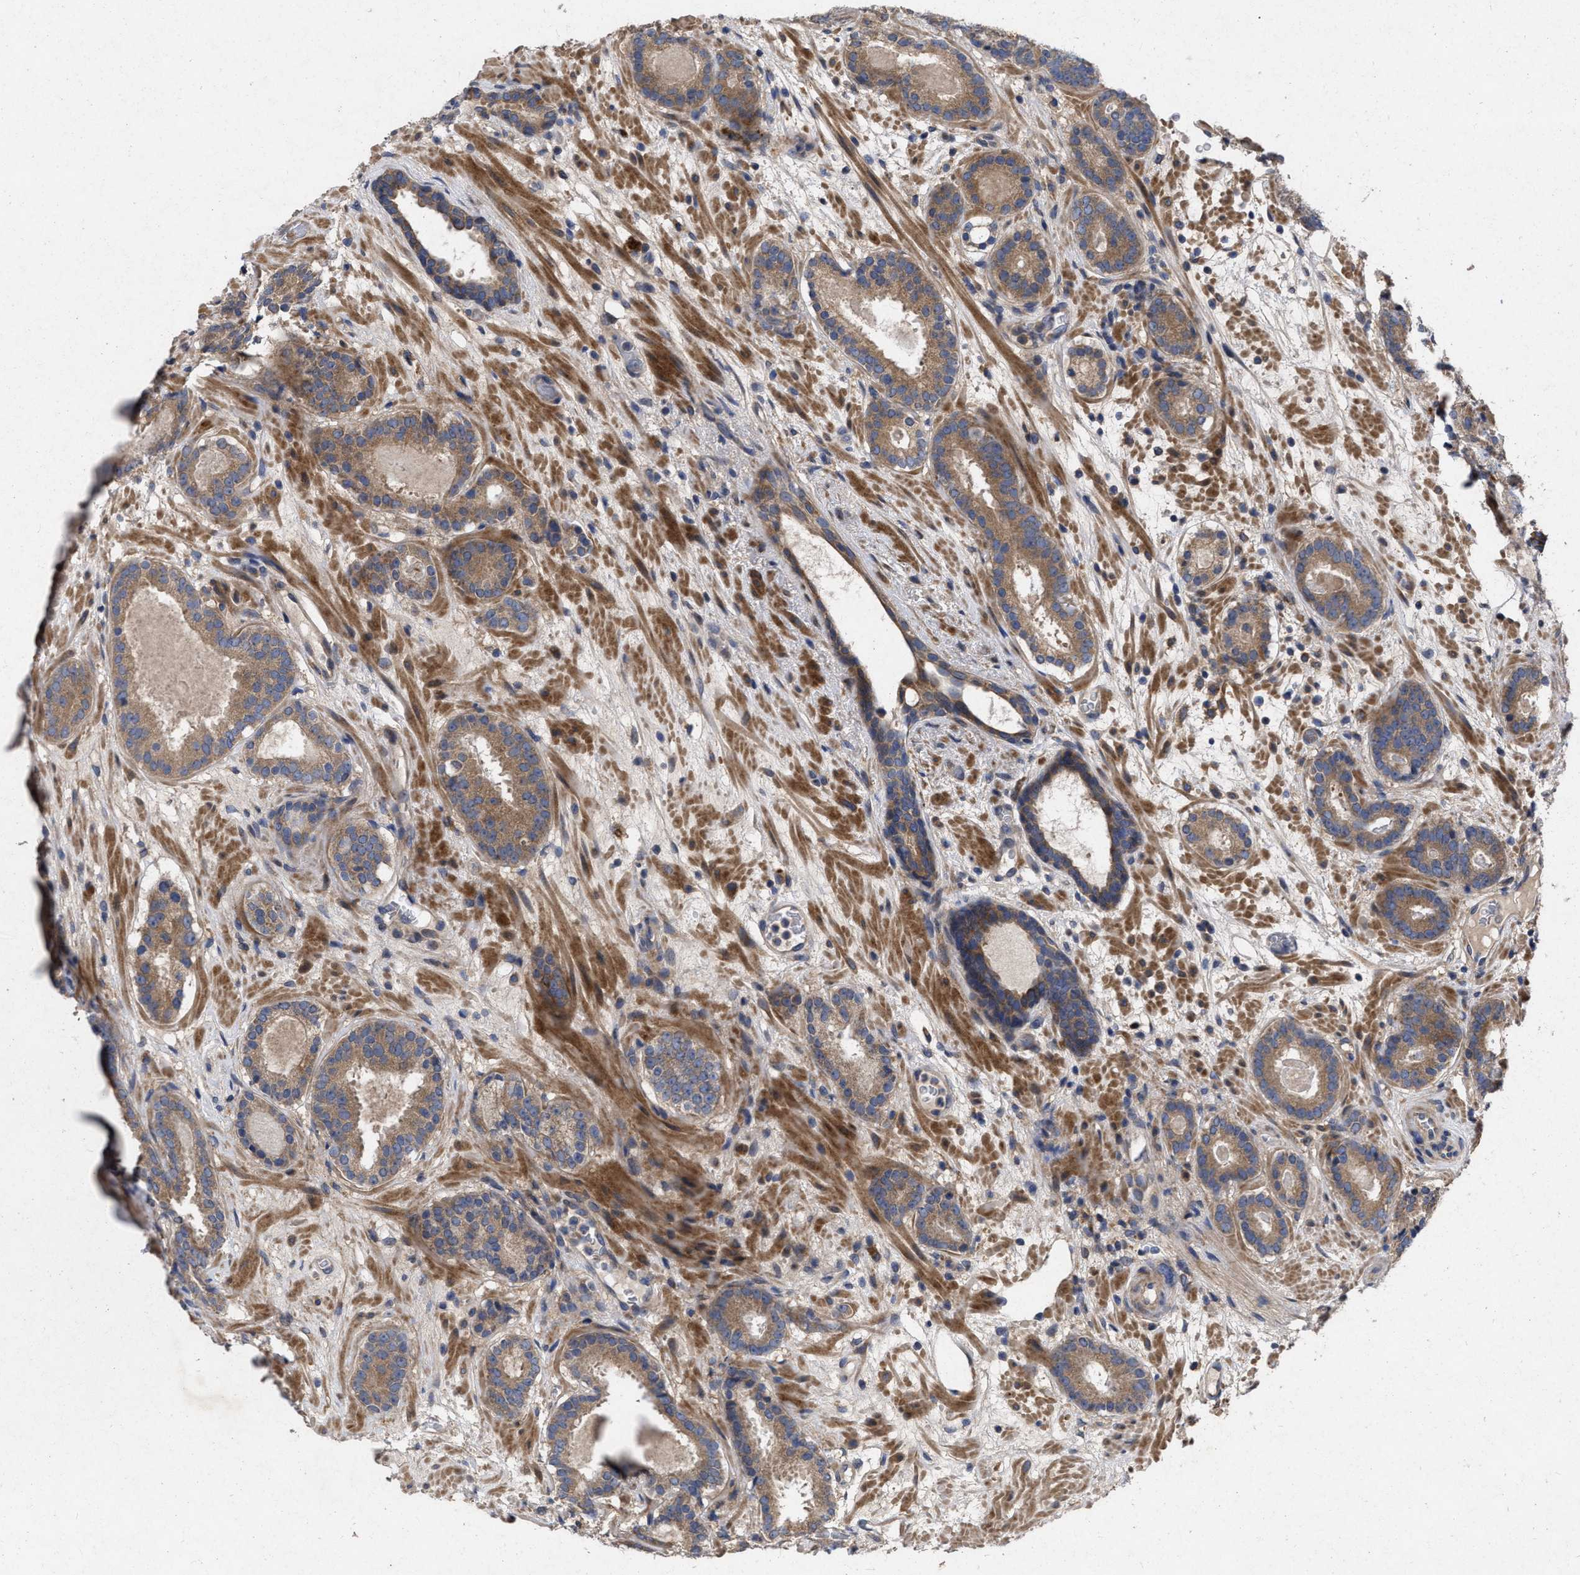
{"staining": {"intensity": "moderate", "quantity": ">75%", "location": "cytoplasmic/membranous"}, "tissue": "prostate cancer", "cell_type": "Tumor cells", "image_type": "cancer", "snomed": [{"axis": "morphology", "description": "Adenocarcinoma, Low grade"}, {"axis": "topography", "description": "Prostate"}], "caption": "Moderate cytoplasmic/membranous staining for a protein is present in about >75% of tumor cells of prostate low-grade adenocarcinoma using IHC.", "gene": "CDKN2C", "patient": {"sex": "male", "age": 69}}